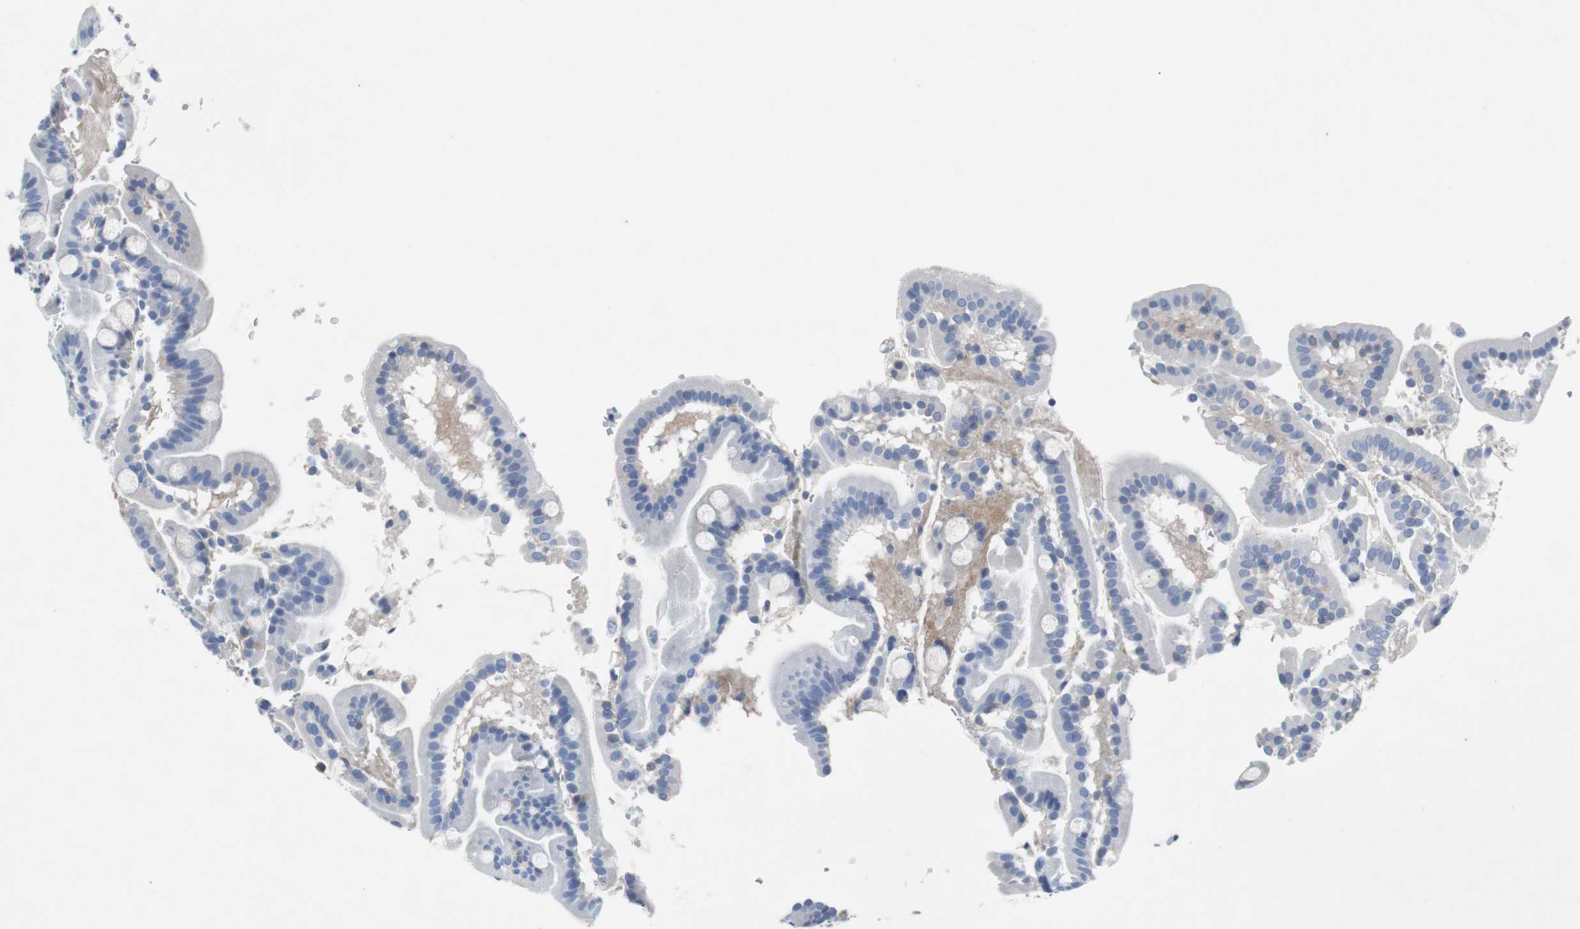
{"staining": {"intensity": "weak", "quantity": "25%-75%", "location": "cytoplasmic/membranous"}, "tissue": "duodenum", "cell_type": "Glandular cells", "image_type": "normal", "snomed": [{"axis": "morphology", "description": "Normal tissue, NOS"}, {"axis": "topography", "description": "Duodenum"}], "caption": "Immunohistochemical staining of normal human duodenum exhibits 25%-75% levels of weak cytoplasmic/membranous protein expression in approximately 25%-75% of glandular cells. (DAB (3,3'-diaminobenzidine) IHC with brightfield microscopy, high magnification).", "gene": "EEF2K", "patient": {"sex": "male", "age": 50}}